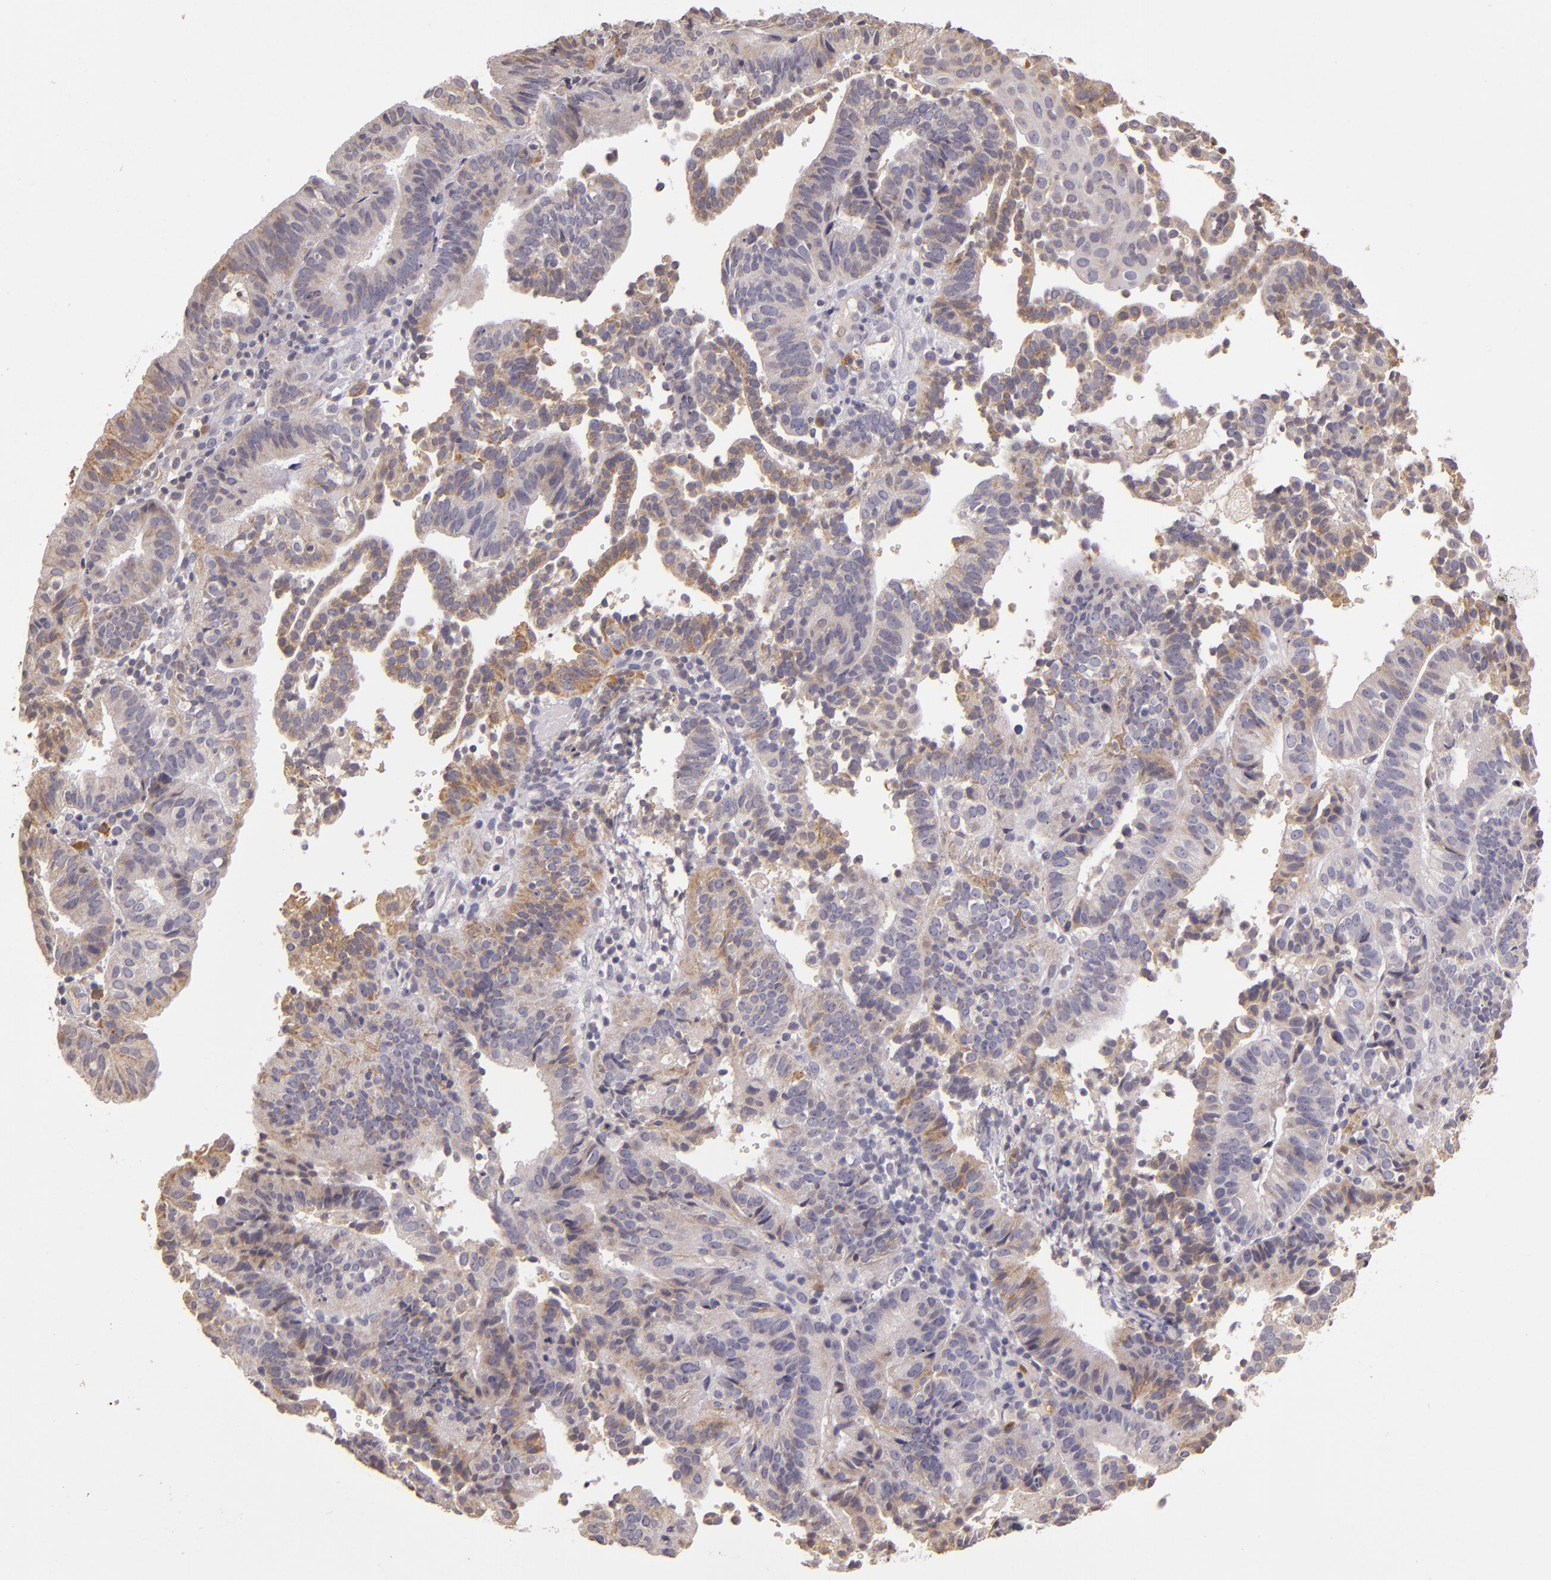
{"staining": {"intensity": "weak", "quantity": "25%-75%", "location": "cytoplasmic/membranous"}, "tissue": "cervical cancer", "cell_type": "Tumor cells", "image_type": "cancer", "snomed": [{"axis": "morphology", "description": "Adenocarcinoma, NOS"}, {"axis": "topography", "description": "Cervix"}], "caption": "This photomicrograph reveals cervical cancer (adenocarcinoma) stained with immunohistochemistry to label a protein in brown. The cytoplasmic/membranous of tumor cells show weak positivity for the protein. Nuclei are counter-stained blue.", "gene": "ABL1", "patient": {"sex": "female", "age": 60}}